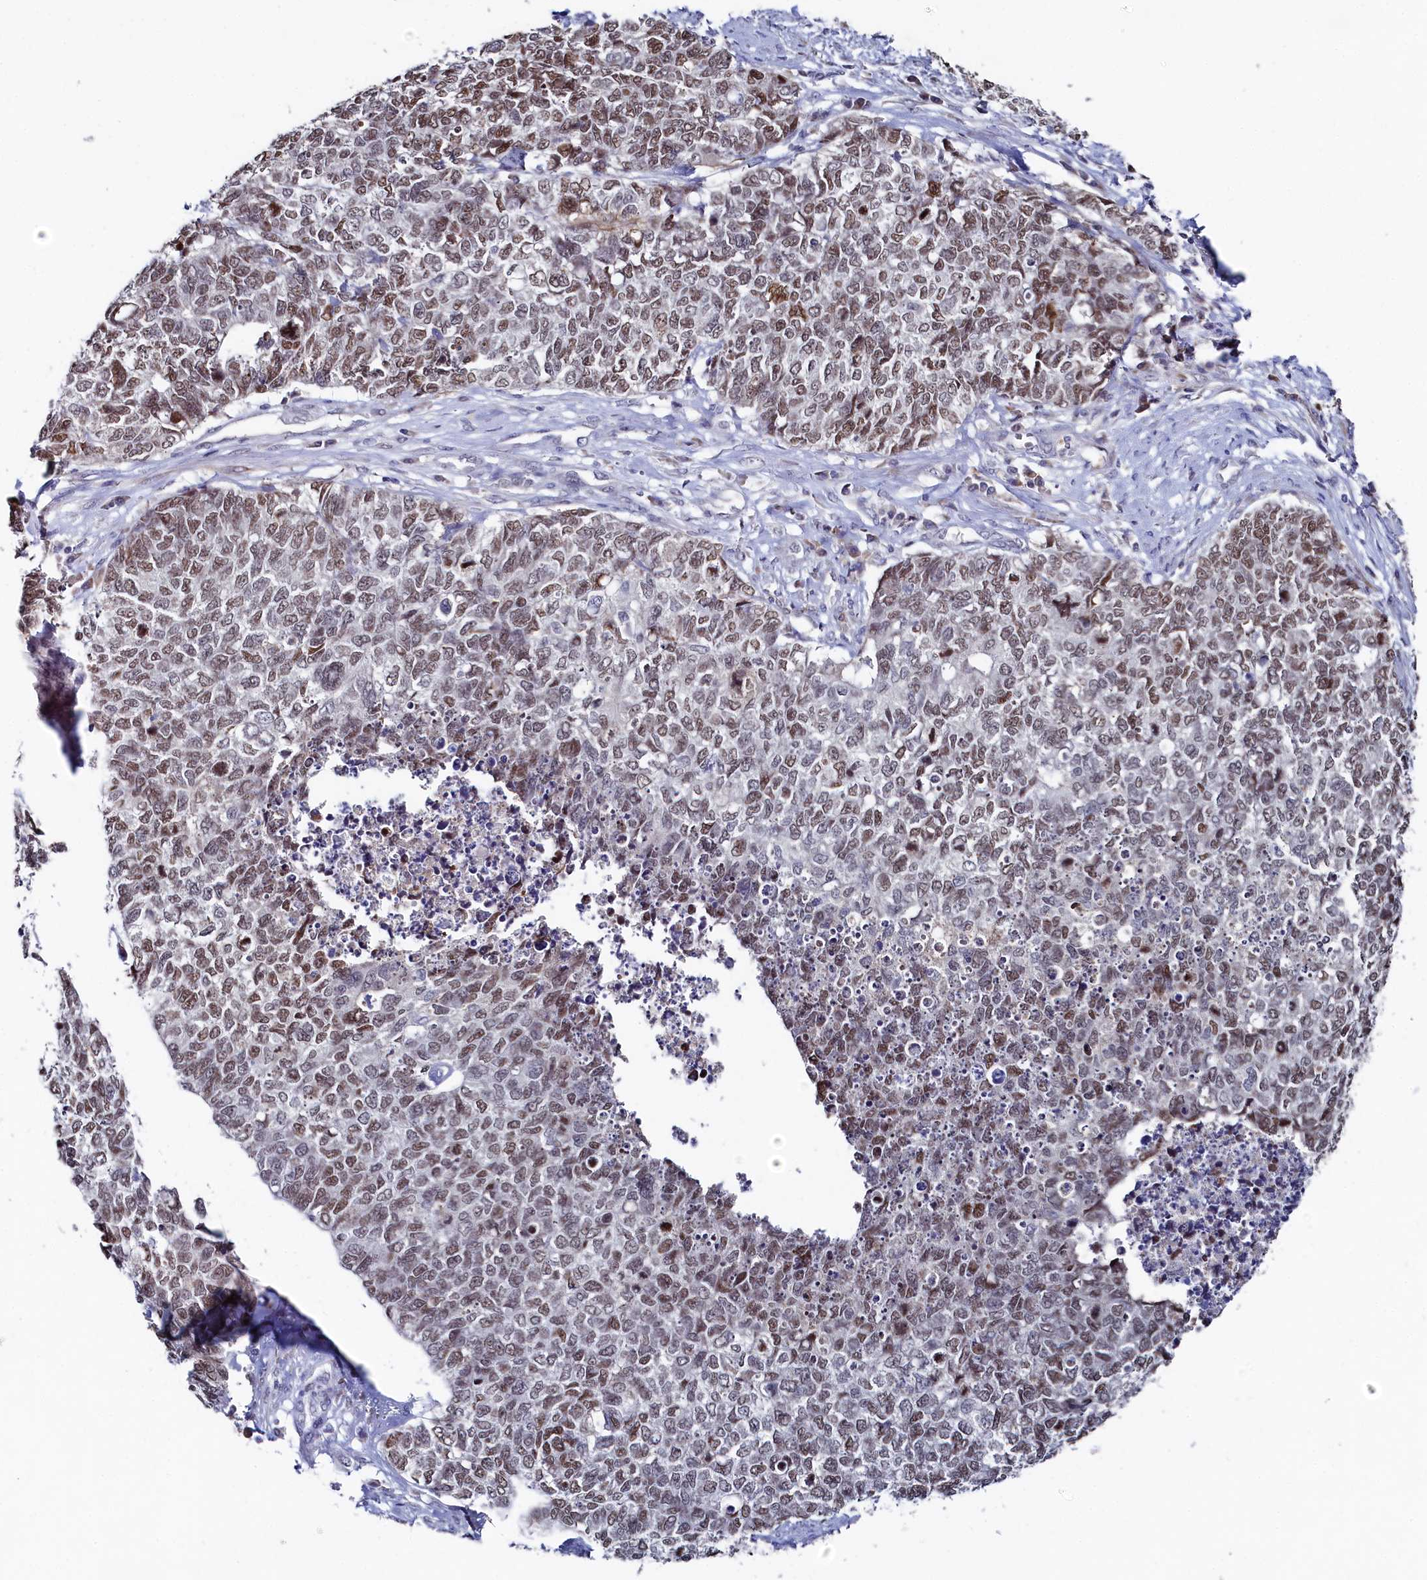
{"staining": {"intensity": "moderate", "quantity": ">75%", "location": "nuclear"}, "tissue": "cervical cancer", "cell_type": "Tumor cells", "image_type": "cancer", "snomed": [{"axis": "morphology", "description": "Squamous cell carcinoma, NOS"}, {"axis": "topography", "description": "Cervix"}], "caption": "A brown stain shows moderate nuclear staining of a protein in human cervical squamous cell carcinoma tumor cells.", "gene": "TIGD4", "patient": {"sex": "female", "age": 63}}